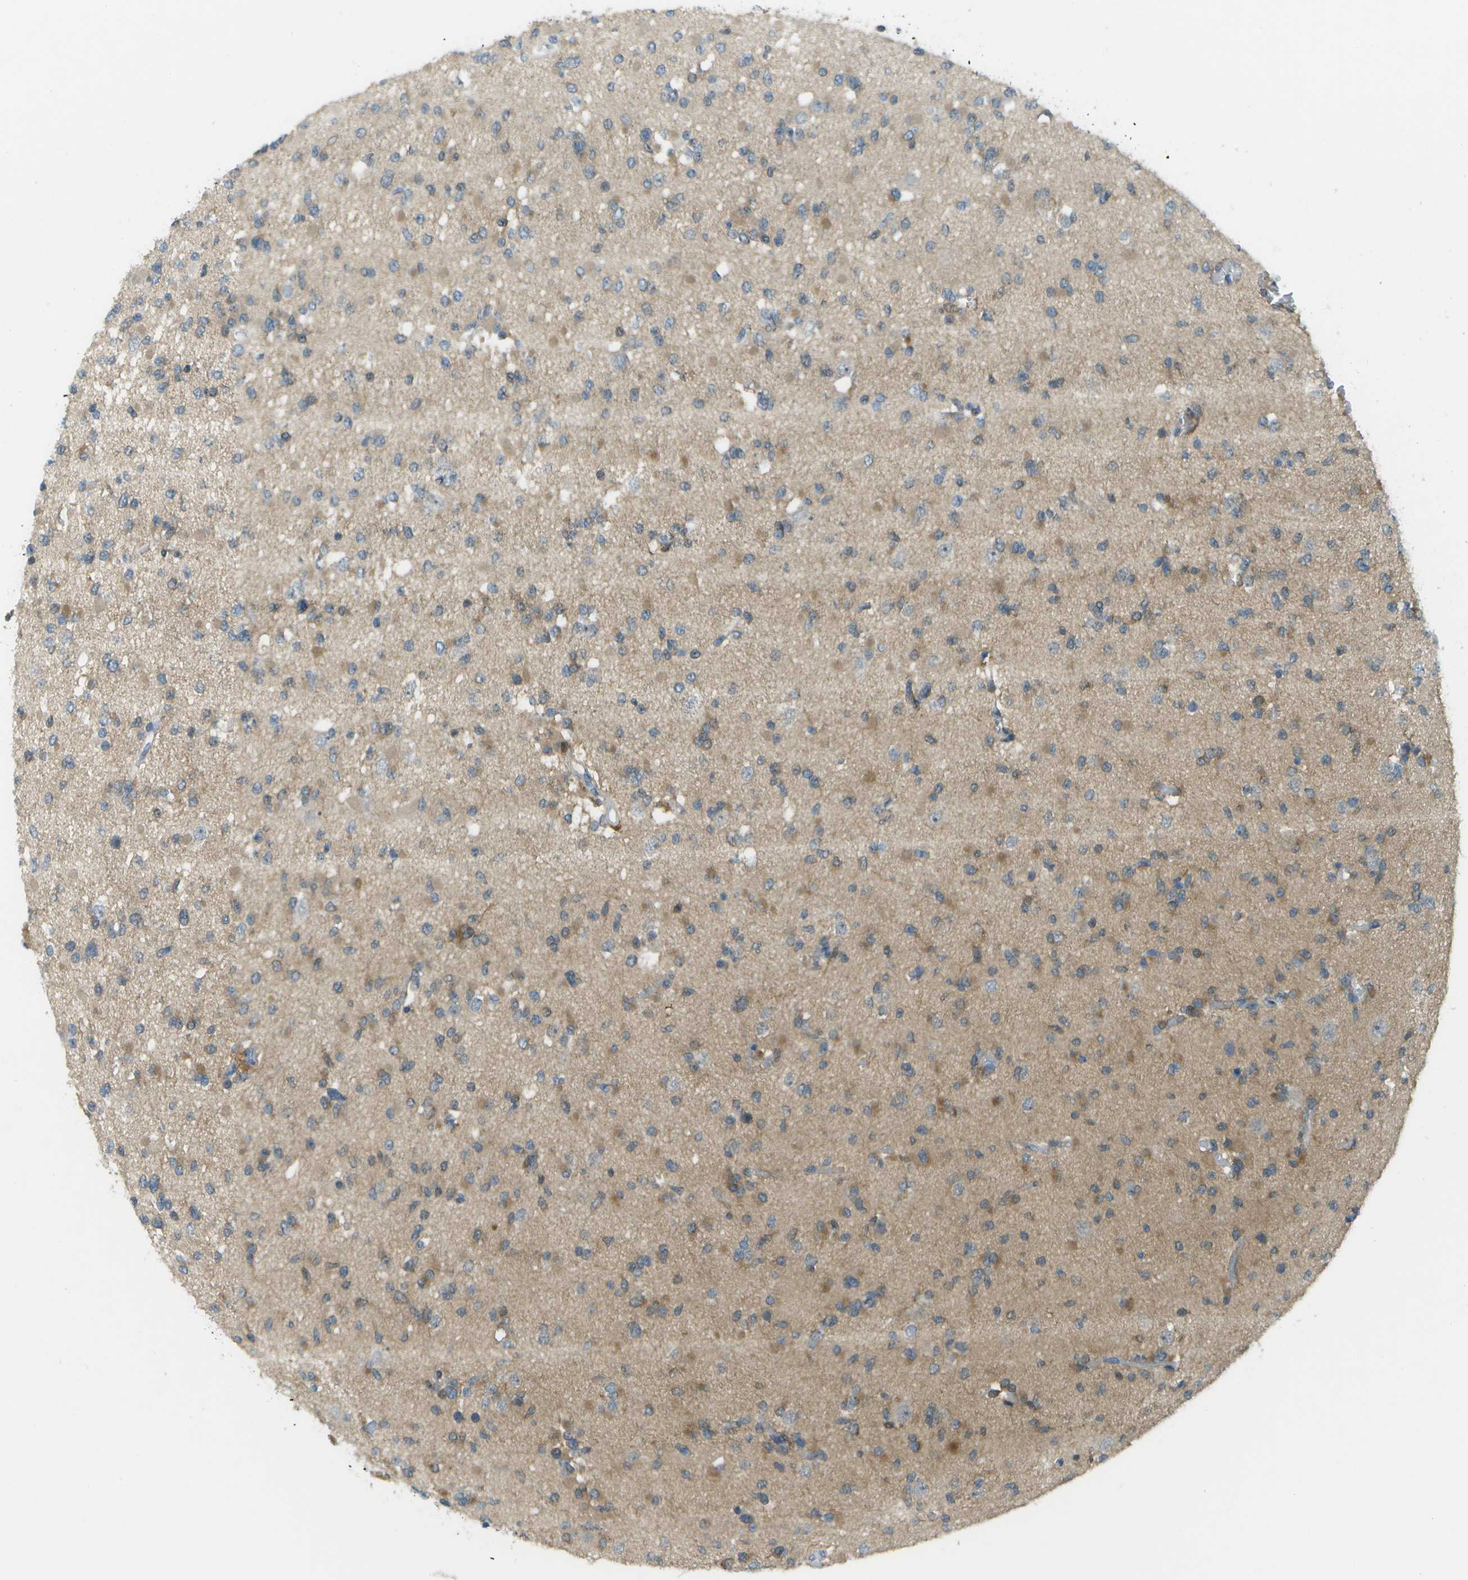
{"staining": {"intensity": "weak", "quantity": "25%-75%", "location": "cytoplasmic/membranous"}, "tissue": "glioma", "cell_type": "Tumor cells", "image_type": "cancer", "snomed": [{"axis": "morphology", "description": "Glioma, malignant, Low grade"}, {"axis": "topography", "description": "Brain"}], "caption": "This histopathology image displays immunohistochemistry (IHC) staining of malignant low-grade glioma, with low weak cytoplasmic/membranous positivity in approximately 25%-75% of tumor cells.", "gene": "CDH23", "patient": {"sex": "female", "age": 22}}